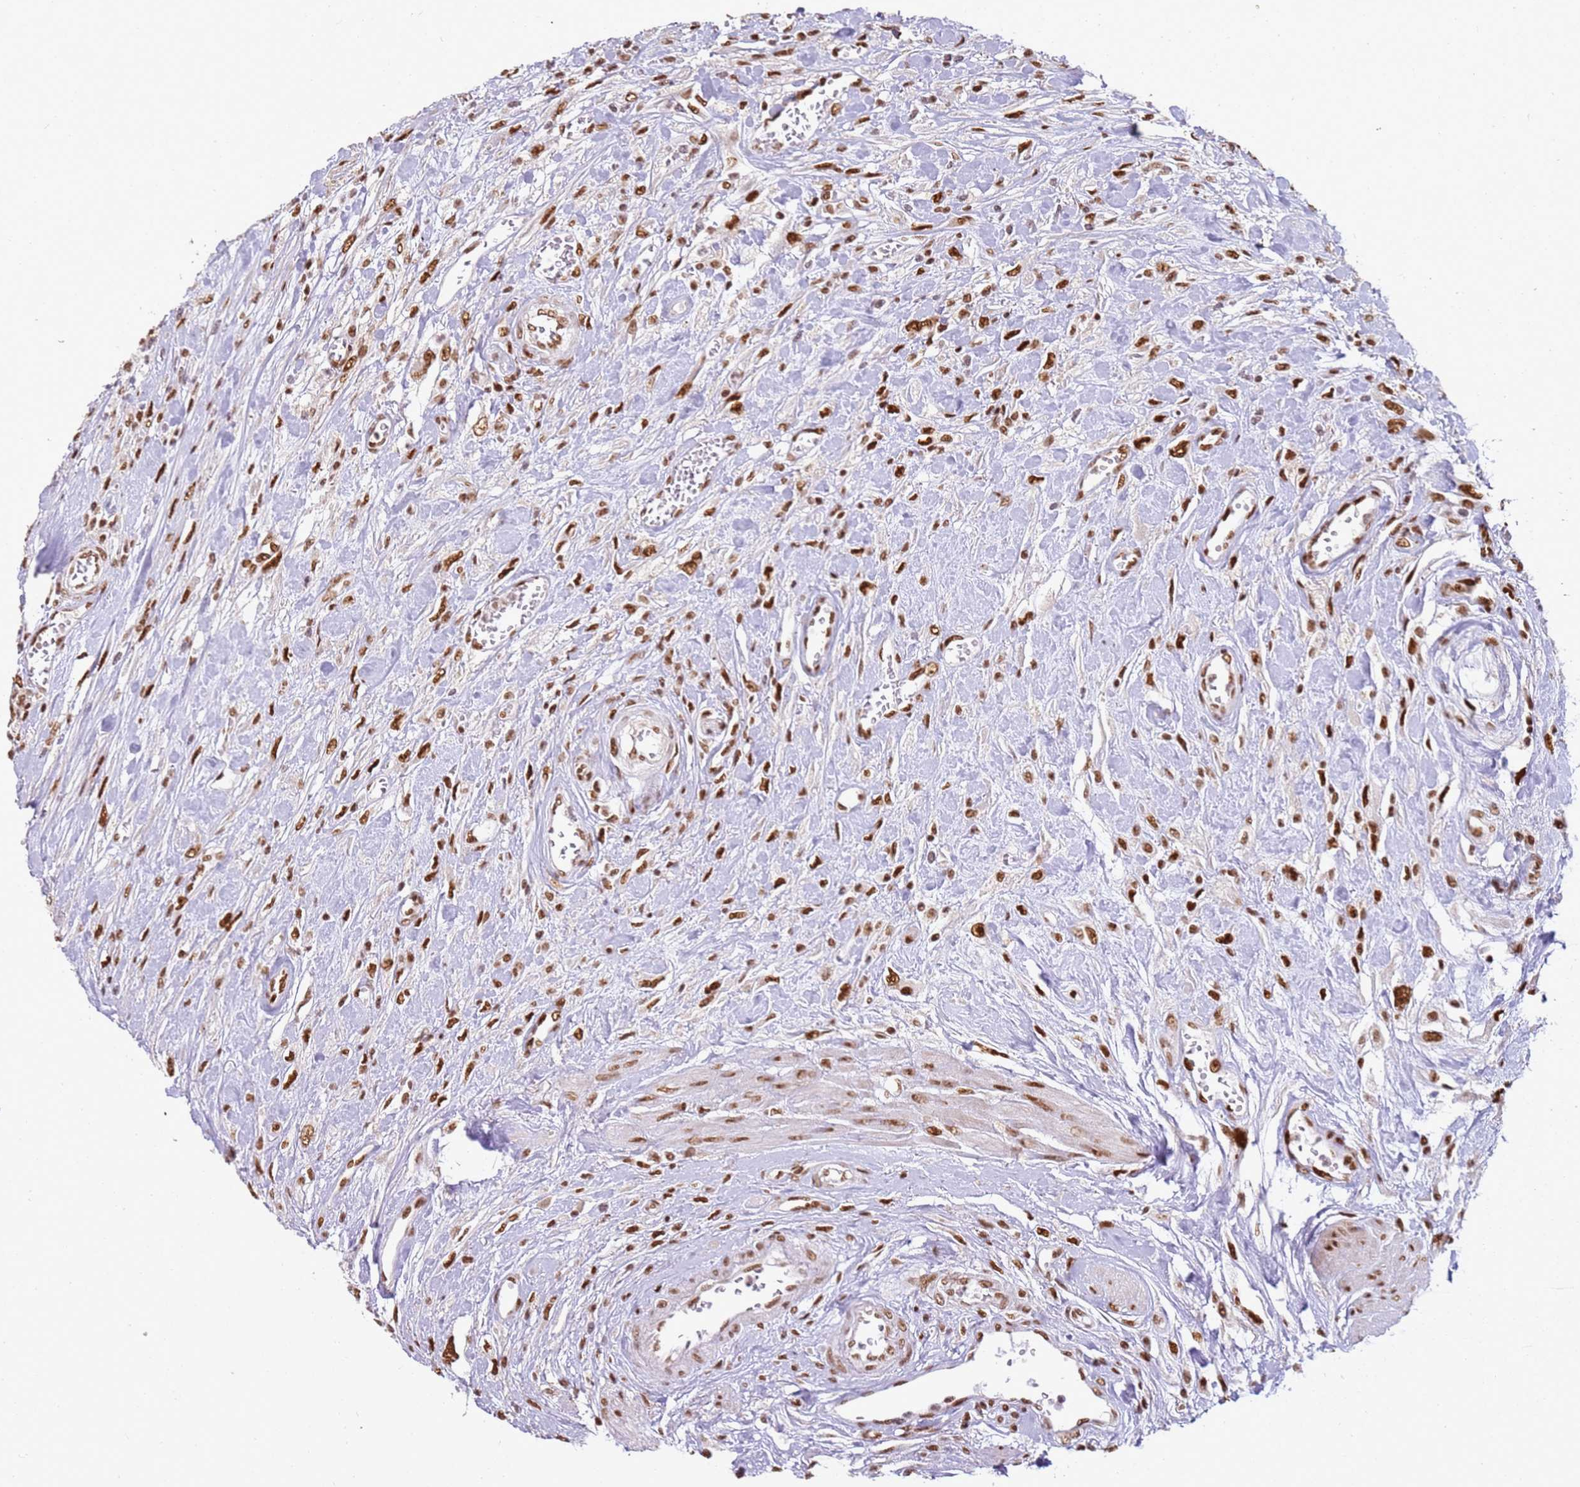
{"staining": {"intensity": "moderate", "quantity": ">75%", "location": "nuclear"}, "tissue": "urothelial cancer", "cell_type": "Tumor cells", "image_type": "cancer", "snomed": [{"axis": "morphology", "description": "Urothelial carcinoma, High grade"}, {"axis": "topography", "description": "Urinary bladder"}], "caption": "High-power microscopy captured an immunohistochemistry photomicrograph of urothelial carcinoma (high-grade), revealing moderate nuclear staining in about >75% of tumor cells. Using DAB (brown) and hematoxylin (blue) stains, captured at high magnification using brightfield microscopy.", "gene": "TENT4A", "patient": {"sex": "female", "age": 79}}